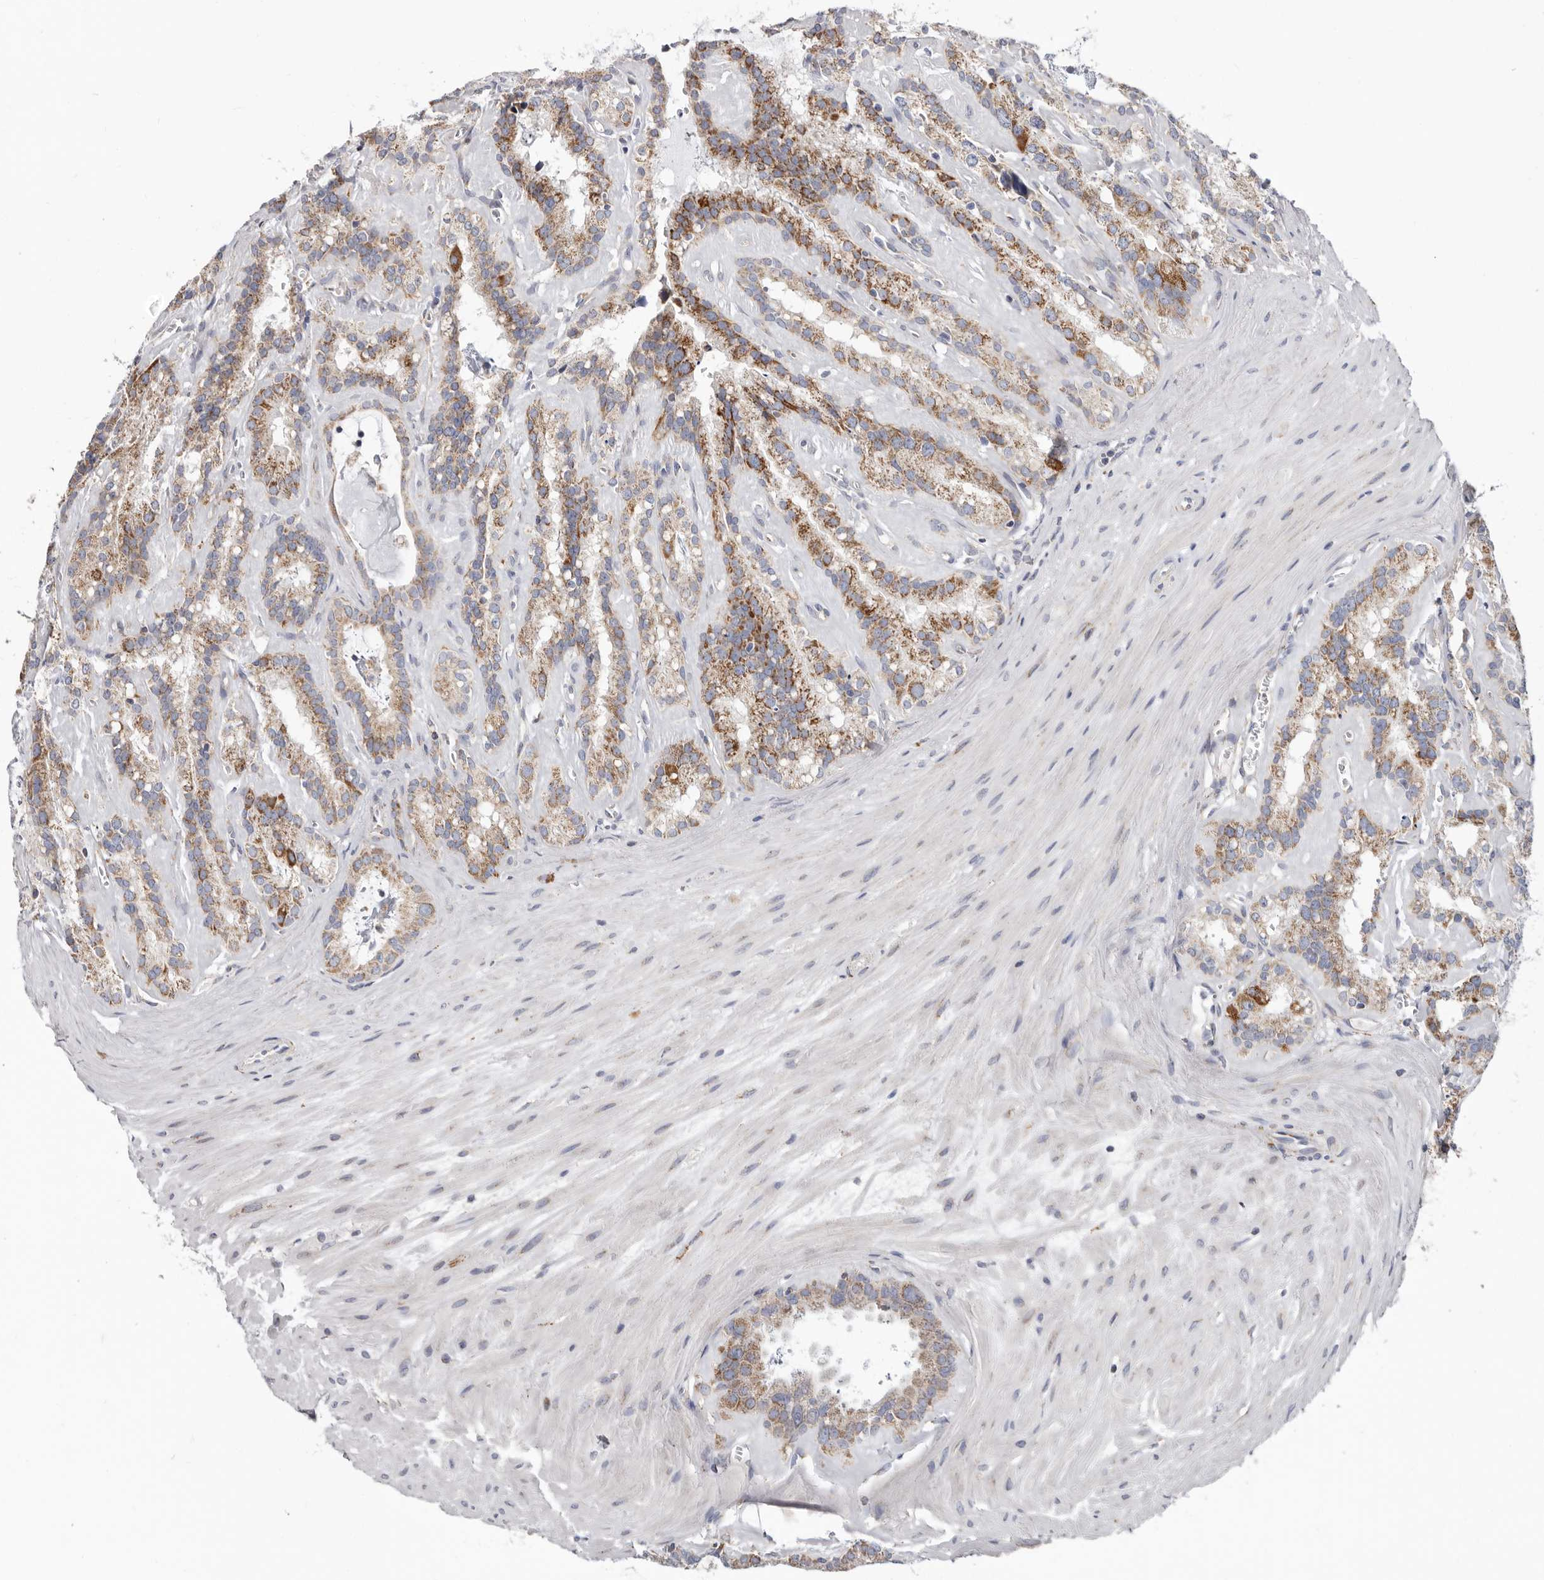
{"staining": {"intensity": "moderate", "quantity": ">75%", "location": "cytoplasmic/membranous"}, "tissue": "seminal vesicle", "cell_type": "Glandular cells", "image_type": "normal", "snomed": [{"axis": "morphology", "description": "Normal tissue, NOS"}, {"axis": "topography", "description": "Prostate"}, {"axis": "topography", "description": "Seminal veicle"}], "caption": "Brown immunohistochemical staining in normal human seminal vesicle shows moderate cytoplasmic/membranous staining in about >75% of glandular cells. (Brightfield microscopy of DAB IHC at high magnification).", "gene": "RSPO2", "patient": {"sex": "male", "age": 59}}